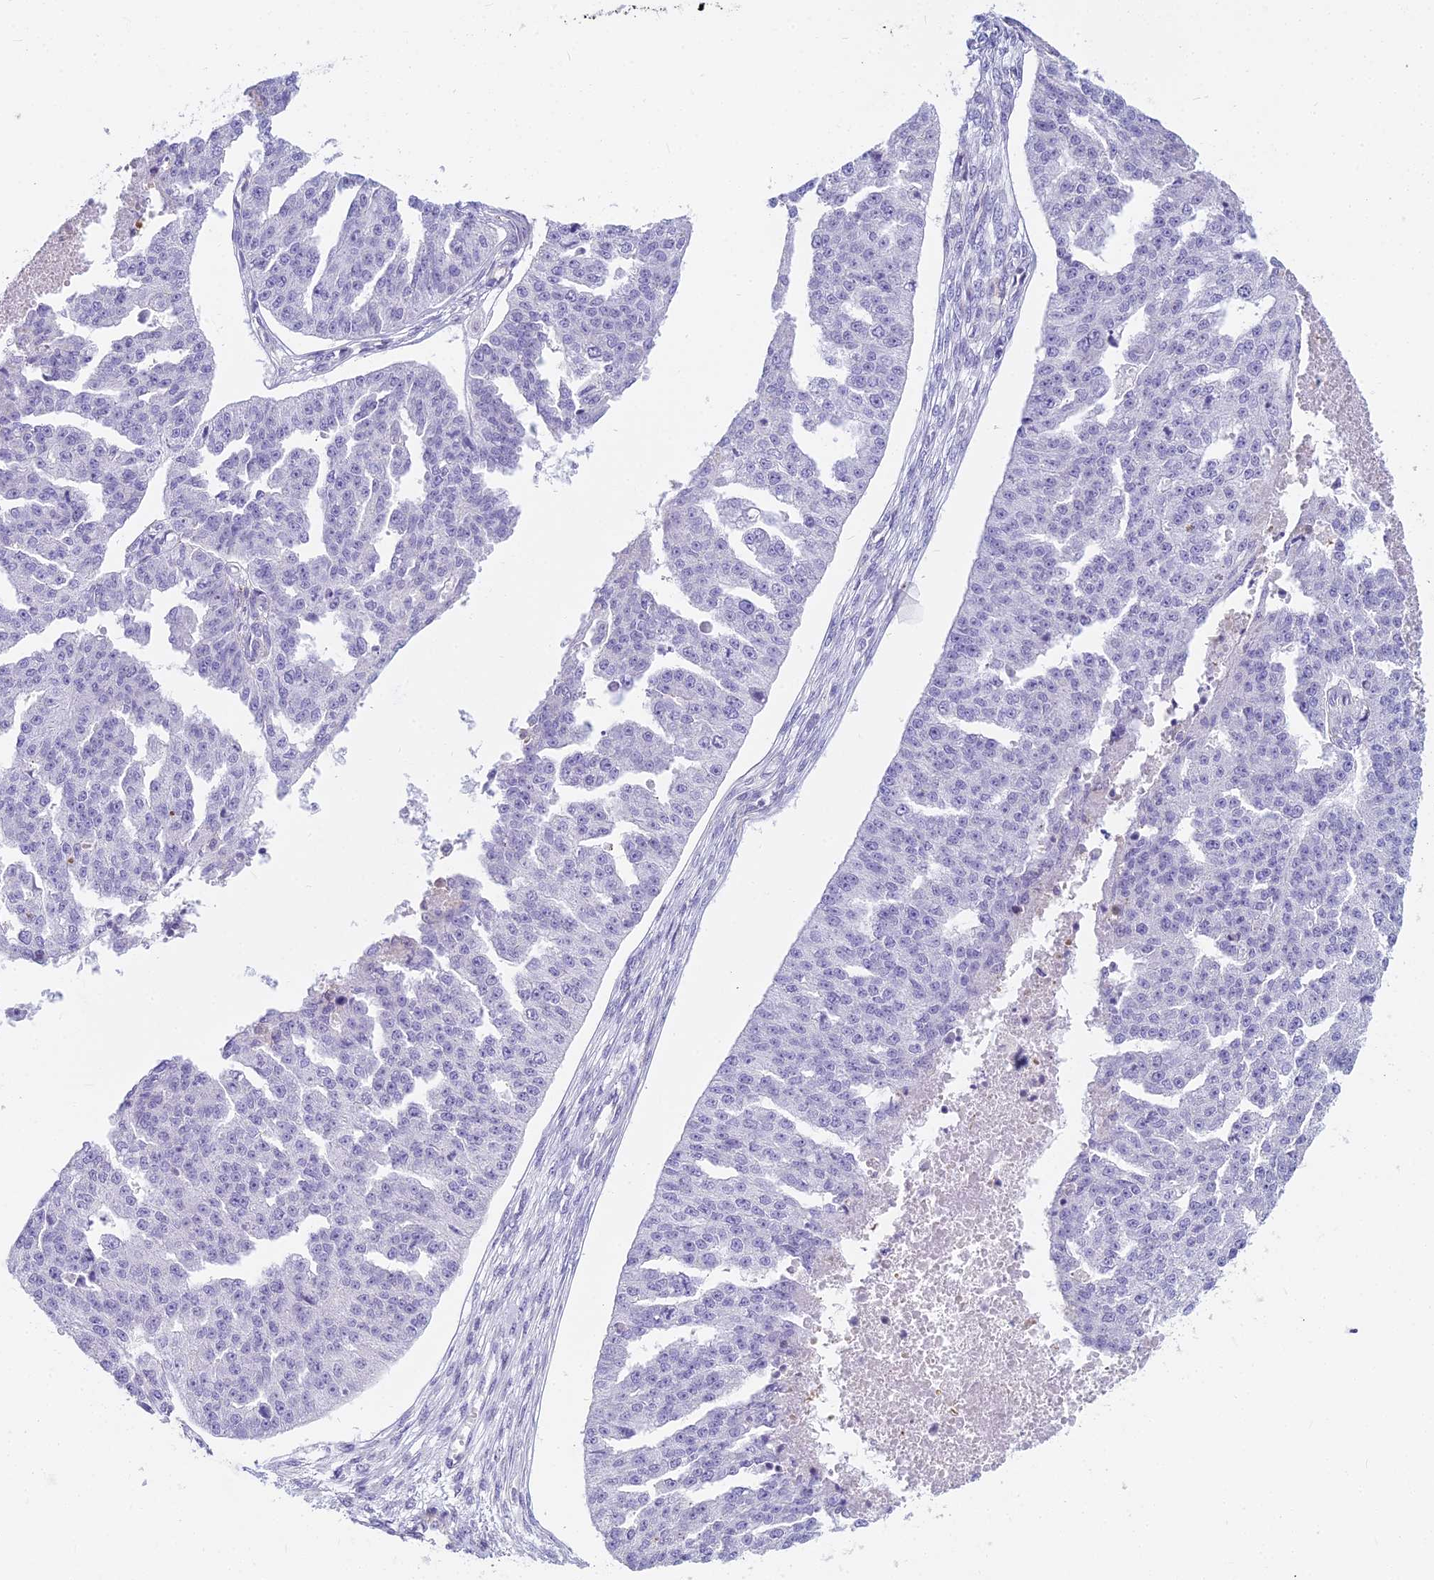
{"staining": {"intensity": "negative", "quantity": "none", "location": "none"}, "tissue": "ovarian cancer", "cell_type": "Tumor cells", "image_type": "cancer", "snomed": [{"axis": "morphology", "description": "Cystadenocarcinoma, serous, NOS"}, {"axis": "topography", "description": "Ovary"}], "caption": "Tumor cells show no significant protein expression in ovarian cancer.", "gene": "EVI2A", "patient": {"sex": "female", "age": 58}}